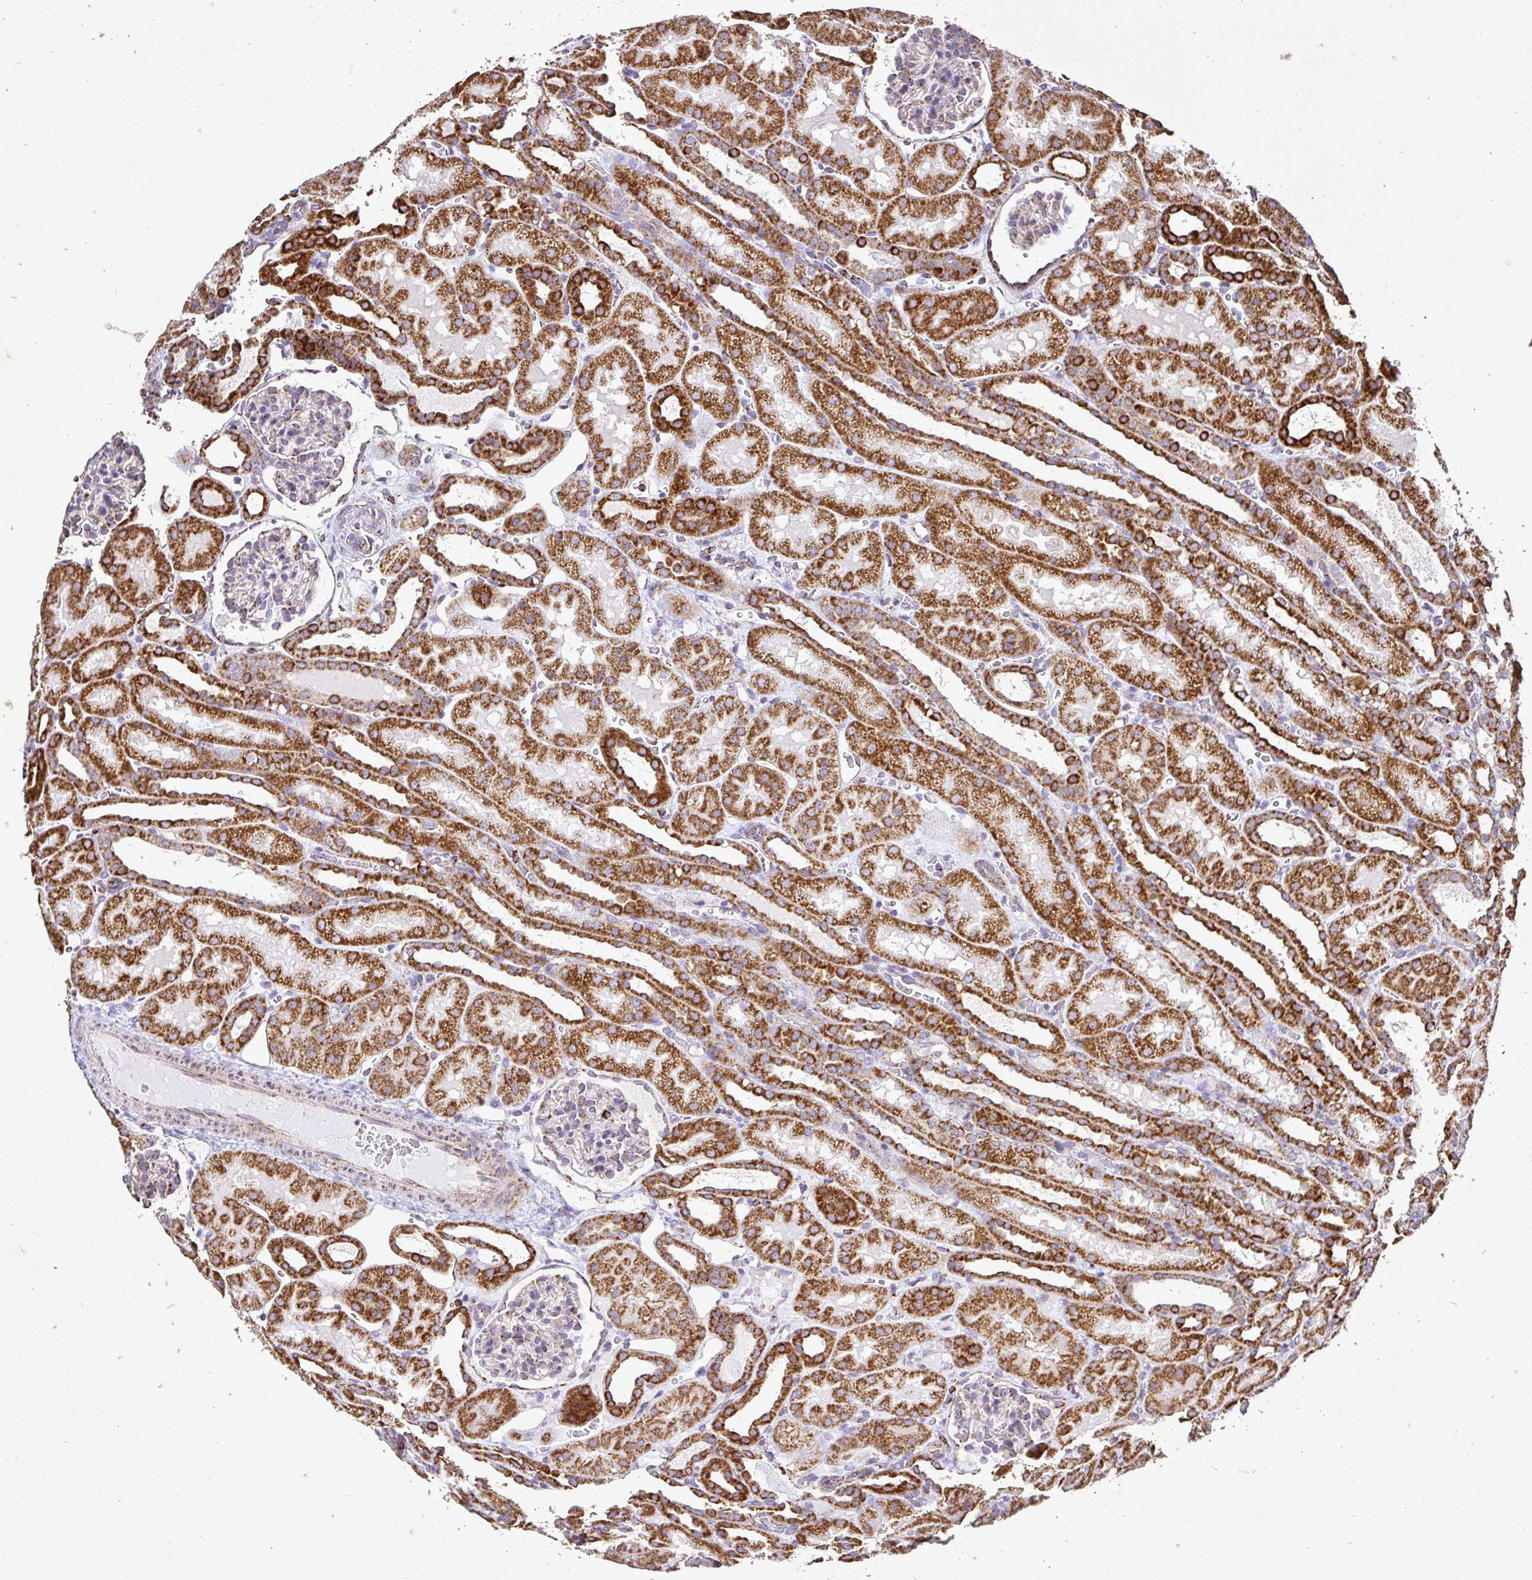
{"staining": {"intensity": "moderate", "quantity": "25%-75%", "location": "cytoplasmic/membranous"}, "tissue": "kidney", "cell_type": "Cells in glomeruli", "image_type": "normal", "snomed": [{"axis": "morphology", "description": "Normal tissue, NOS"}, {"axis": "topography", "description": "Kidney"}], "caption": "Kidney stained with DAB (3,3'-diaminobenzidine) immunohistochemistry (IHC) reveals medium levels of moderate cytoplasmic/membranous expression in about 25%-75% of cells in glomeruli. Immunohistochemistry (ihc) stains the protein in brown and the nuclei are stained blue.", "gene": "AGK", "patient": {"sex": "male", "age": 2}}